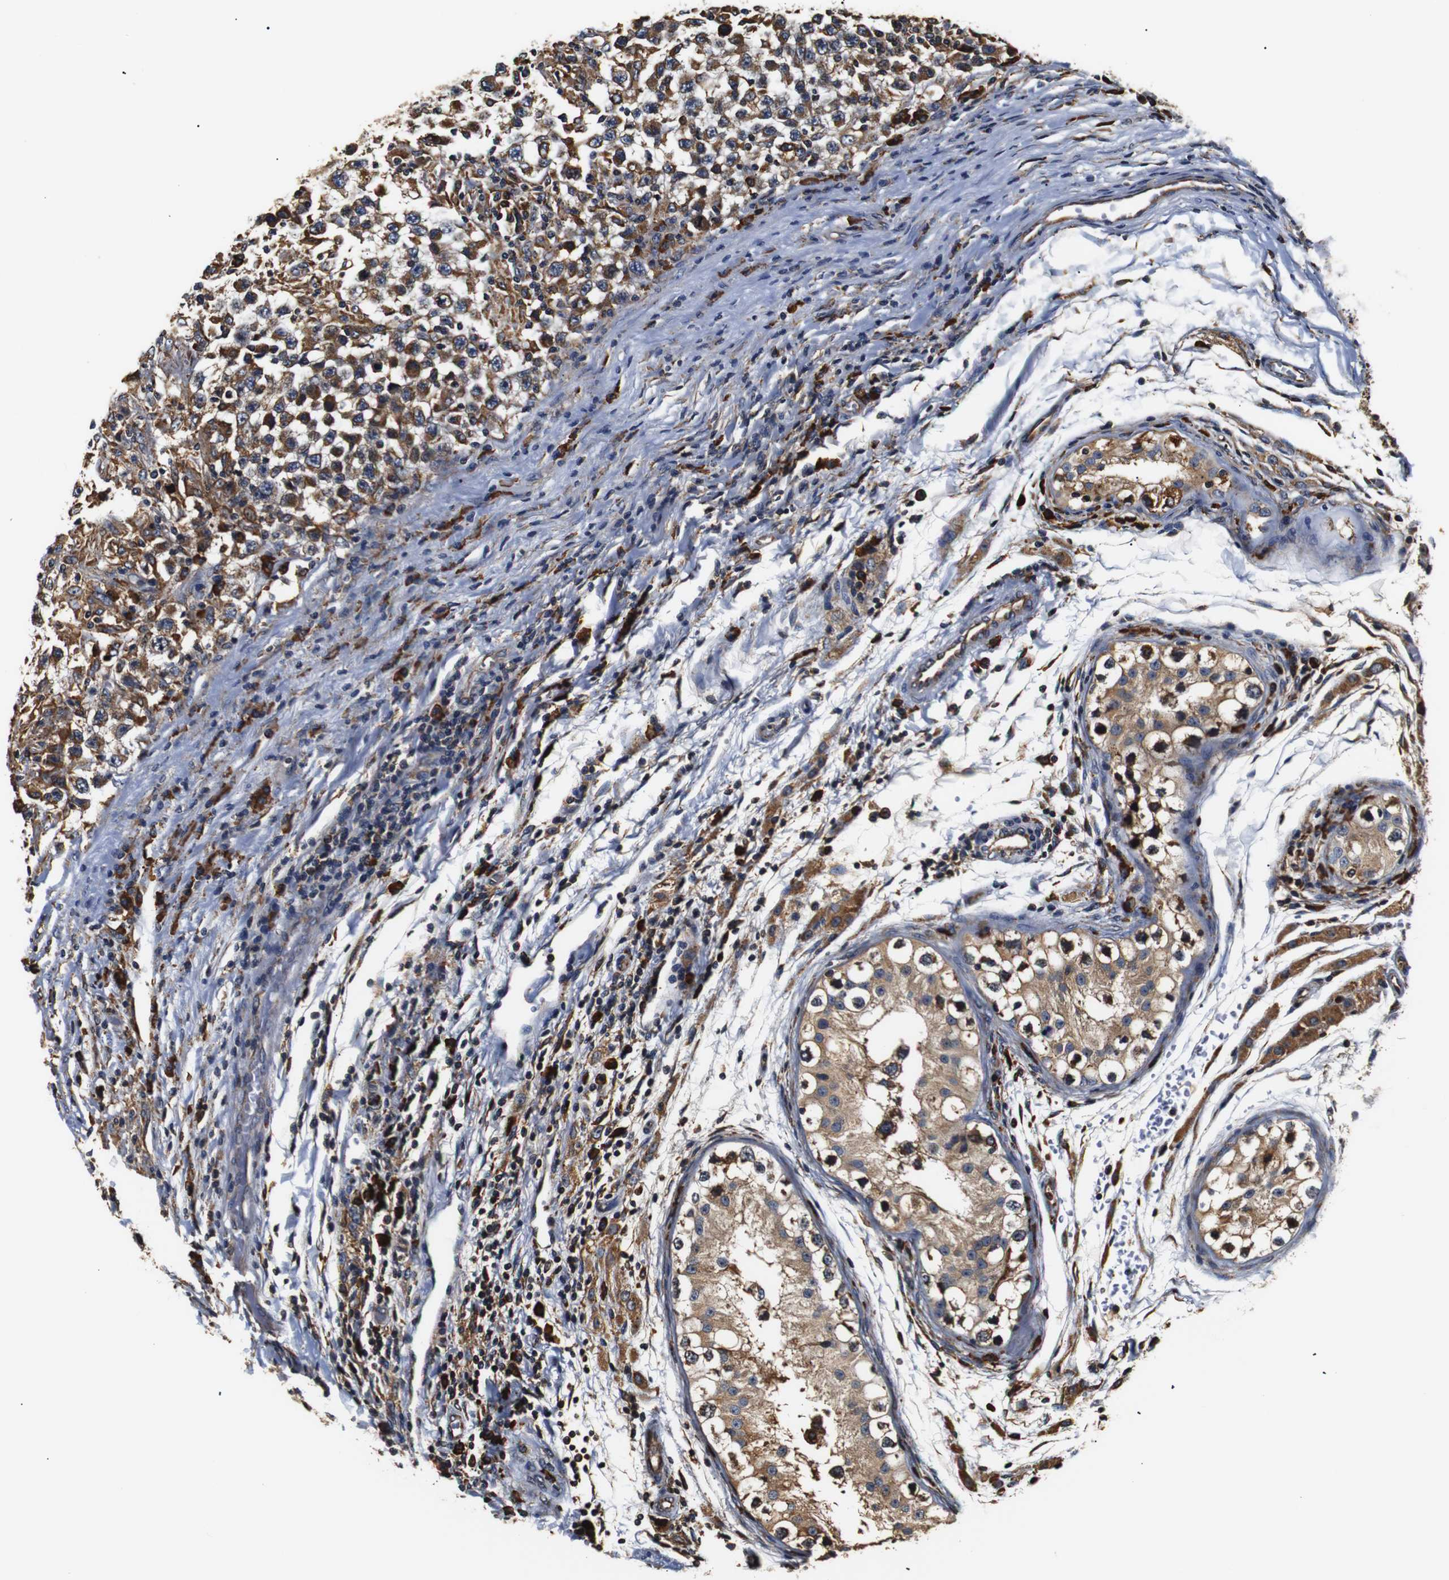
{"staining": {"intensity": "moderate", "quantity": ">75%", "location": "cytoplasmic/membranous"}, "tissue": "testis cancer", "cell_type": "Tumor cells", "image_type": "cancer", "snomed": [{"axis": "morphology", "description": "Carcinoma, Embryonal, NOS"}, {"axis": "topography", "description": "Testis"}], "caption": "Protein expression analysis of human testis embryonal carcinoma reveals moderate cytoplasmic/membranous staining in approximately >75% of tumor cells. (DAB (3,3'-diaminobenzidine) IHC with brightfield microscopy, high magnification).", "gene": "HHIP", "patient": {"sex": "male", "age": 21}}